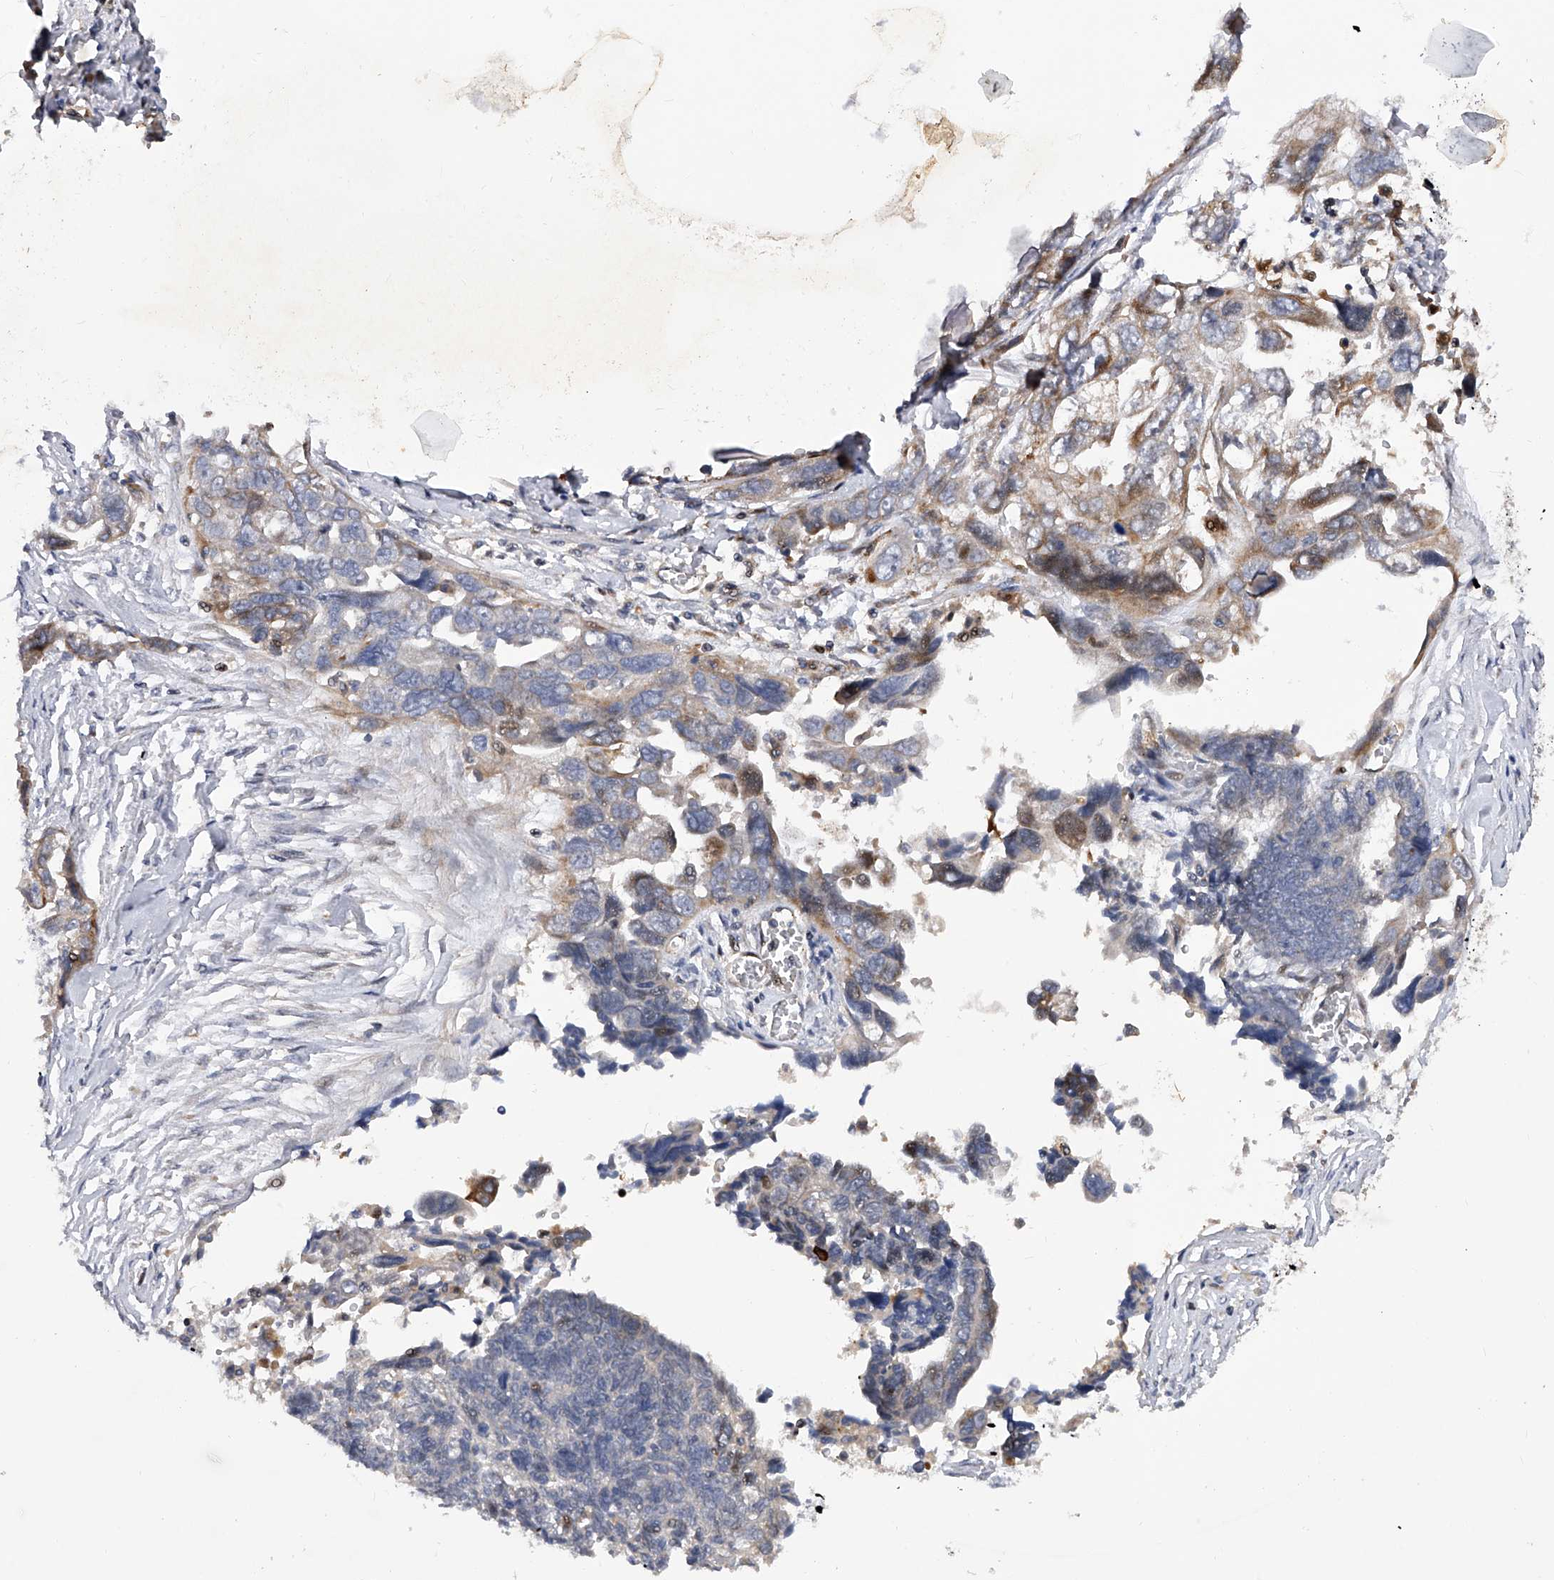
{"staining": {"intensity": "weak", "quantity": "<25%", "location": "cytoplasmic/membranous"}, "tissue": "ovarian cancer", "cell_type": "Tumor cells", "image_type": "cancer", "snomed": [{"axis": "morphology", "description": "Cystadenocarcinoma, serous, NOS"}, {"axis": "topography", "description": "Ovary"}], "caption": "Ovarian cancer stained for a protein using IHC displays no positivity tumor cells.", "gene": "PDSS2", "patient": {"sex": "female", "age": 79}}